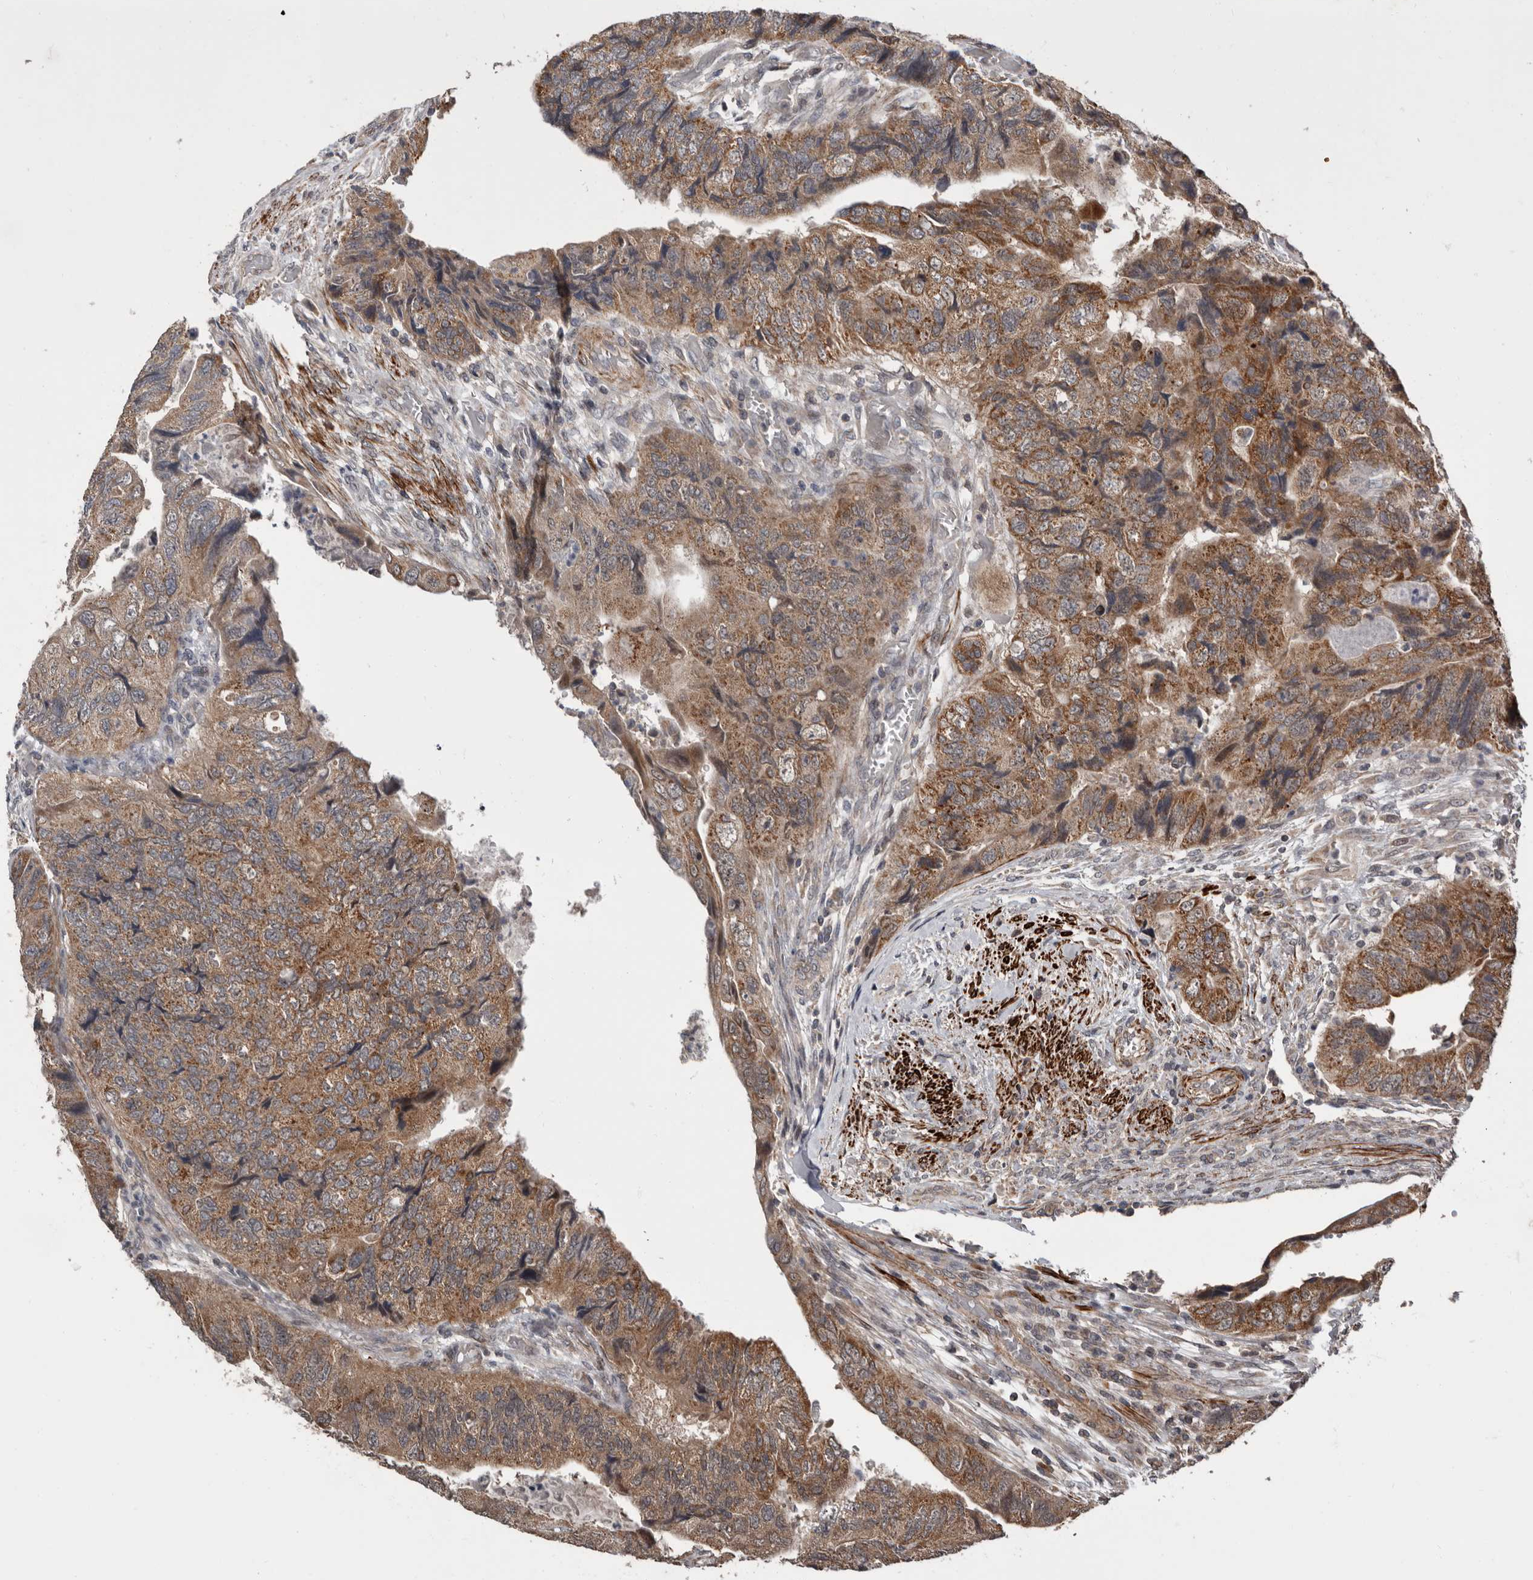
{"staining": {"intensity": "moderate", "quantity": ">75%", "location": "cytoplasmic/membranous"}, "tissue": "colorectal cancer", "cell_type": "Tumor cells", "image_type": "cancer", "snomed": [{"axis": "morphology", "description": "Adenocarcinoma, NOS"}, {"axis": "topography", "description": "Rectum"}], "caption": "Immunohistochemical staining of human adenocarcinoma (colorectal) demonstrates moderate cytoplasmic/membranous protein positivity in approximately >75% of tumor cells.", "gene": "FGFR4", "patient": {"sex": "male", "age": 63}}